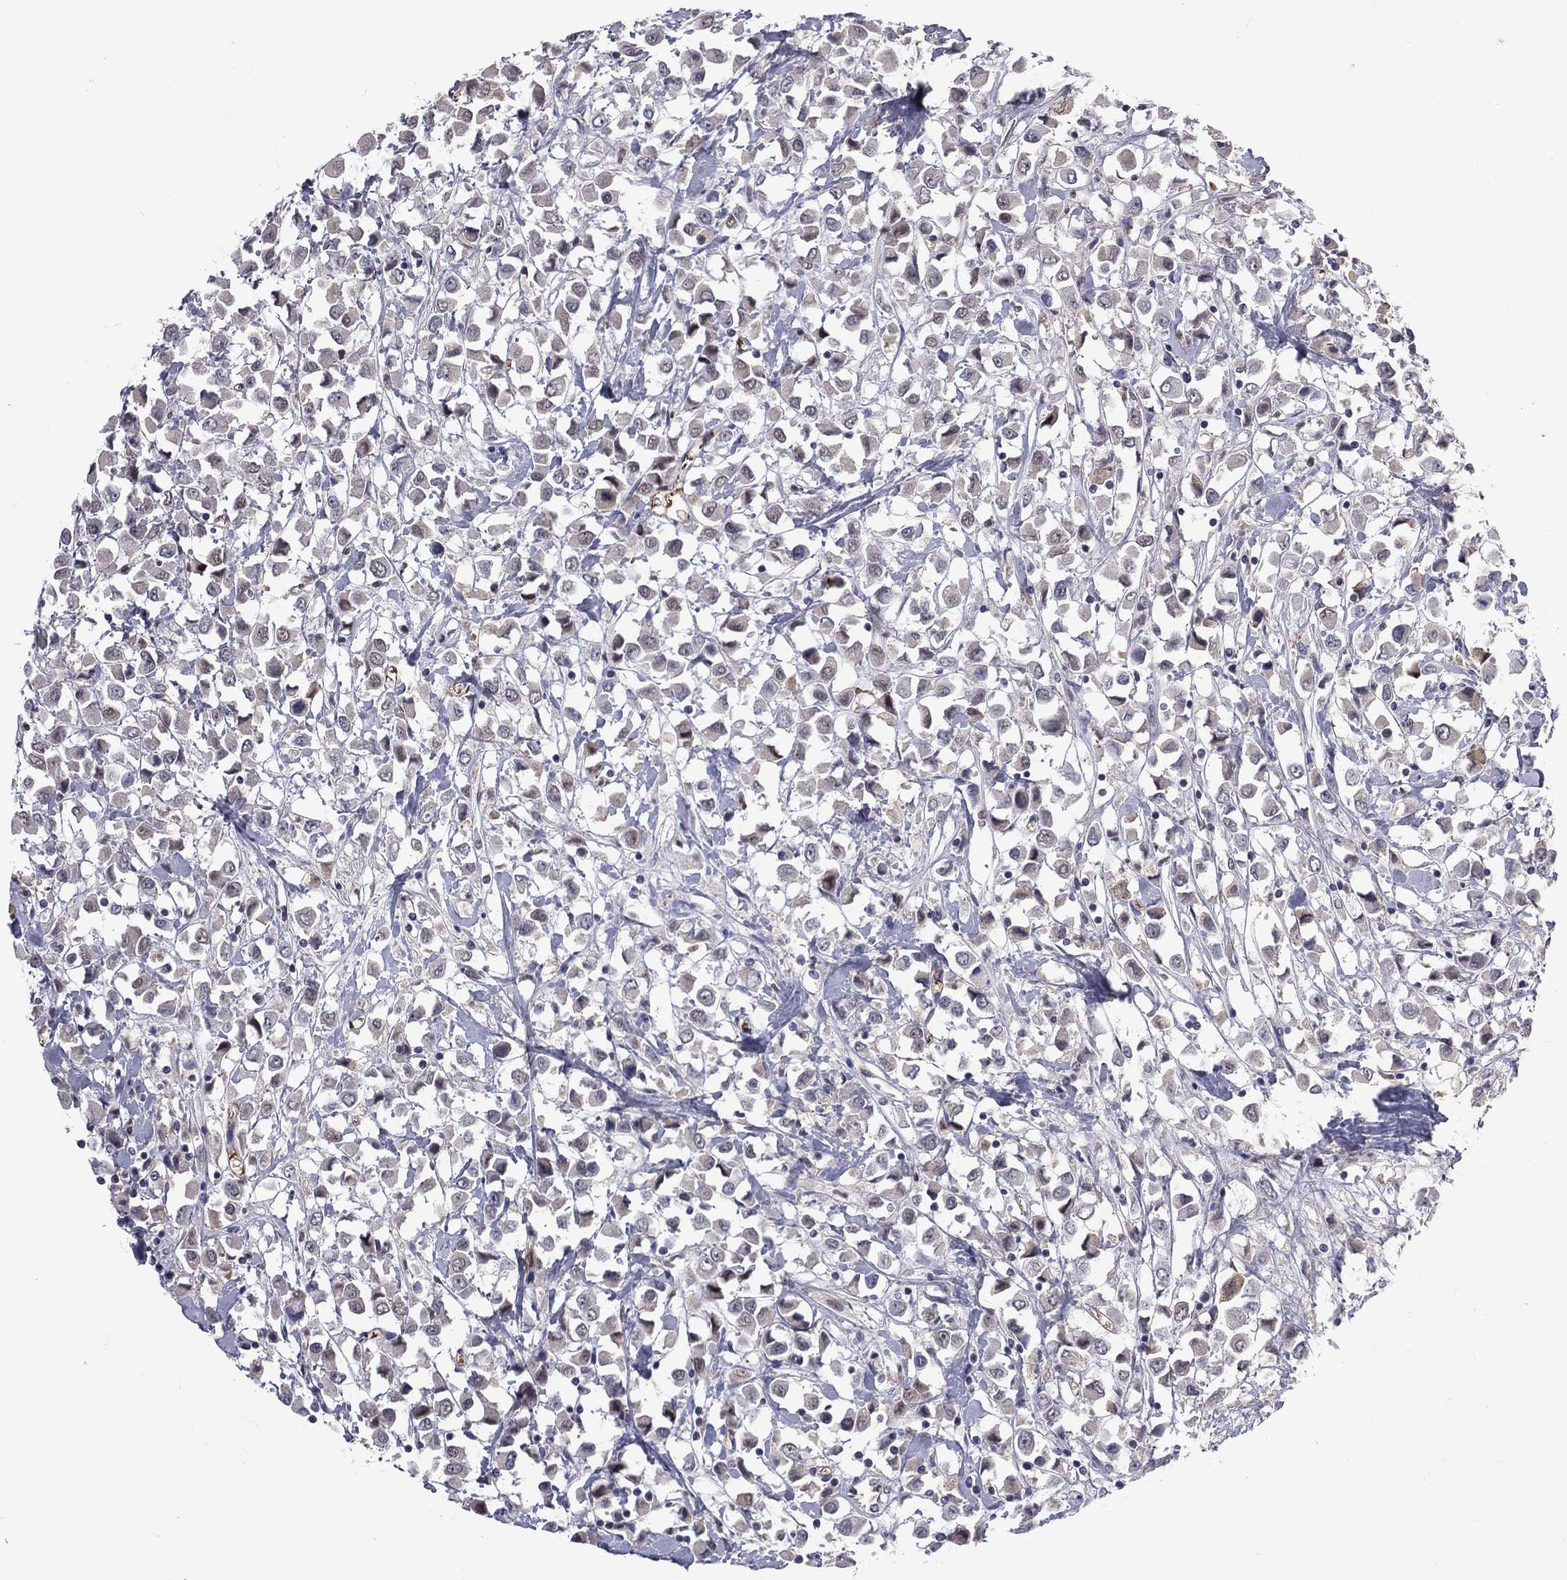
{"staining": {"intensity": "weak", "quantity": "<25%", "location": "cytoplasmic/membranous"}, "tissue": "breast cancer", "cell_type": "Tumor cells", "image_type": "cancer", "snomed": [{"axis": "morphology", "description": "Duct carcinoma"}, {"axis": "topography", "description": "Breast"}], "caption": "High magnification brightfield microscopy of breast cancer stained with DAB (brown) and counterstained with hematoxylin (blue): tumor cells show no significant expression.", "gene": "DSG4", "patient": {"sex": "female", "age": 61}}